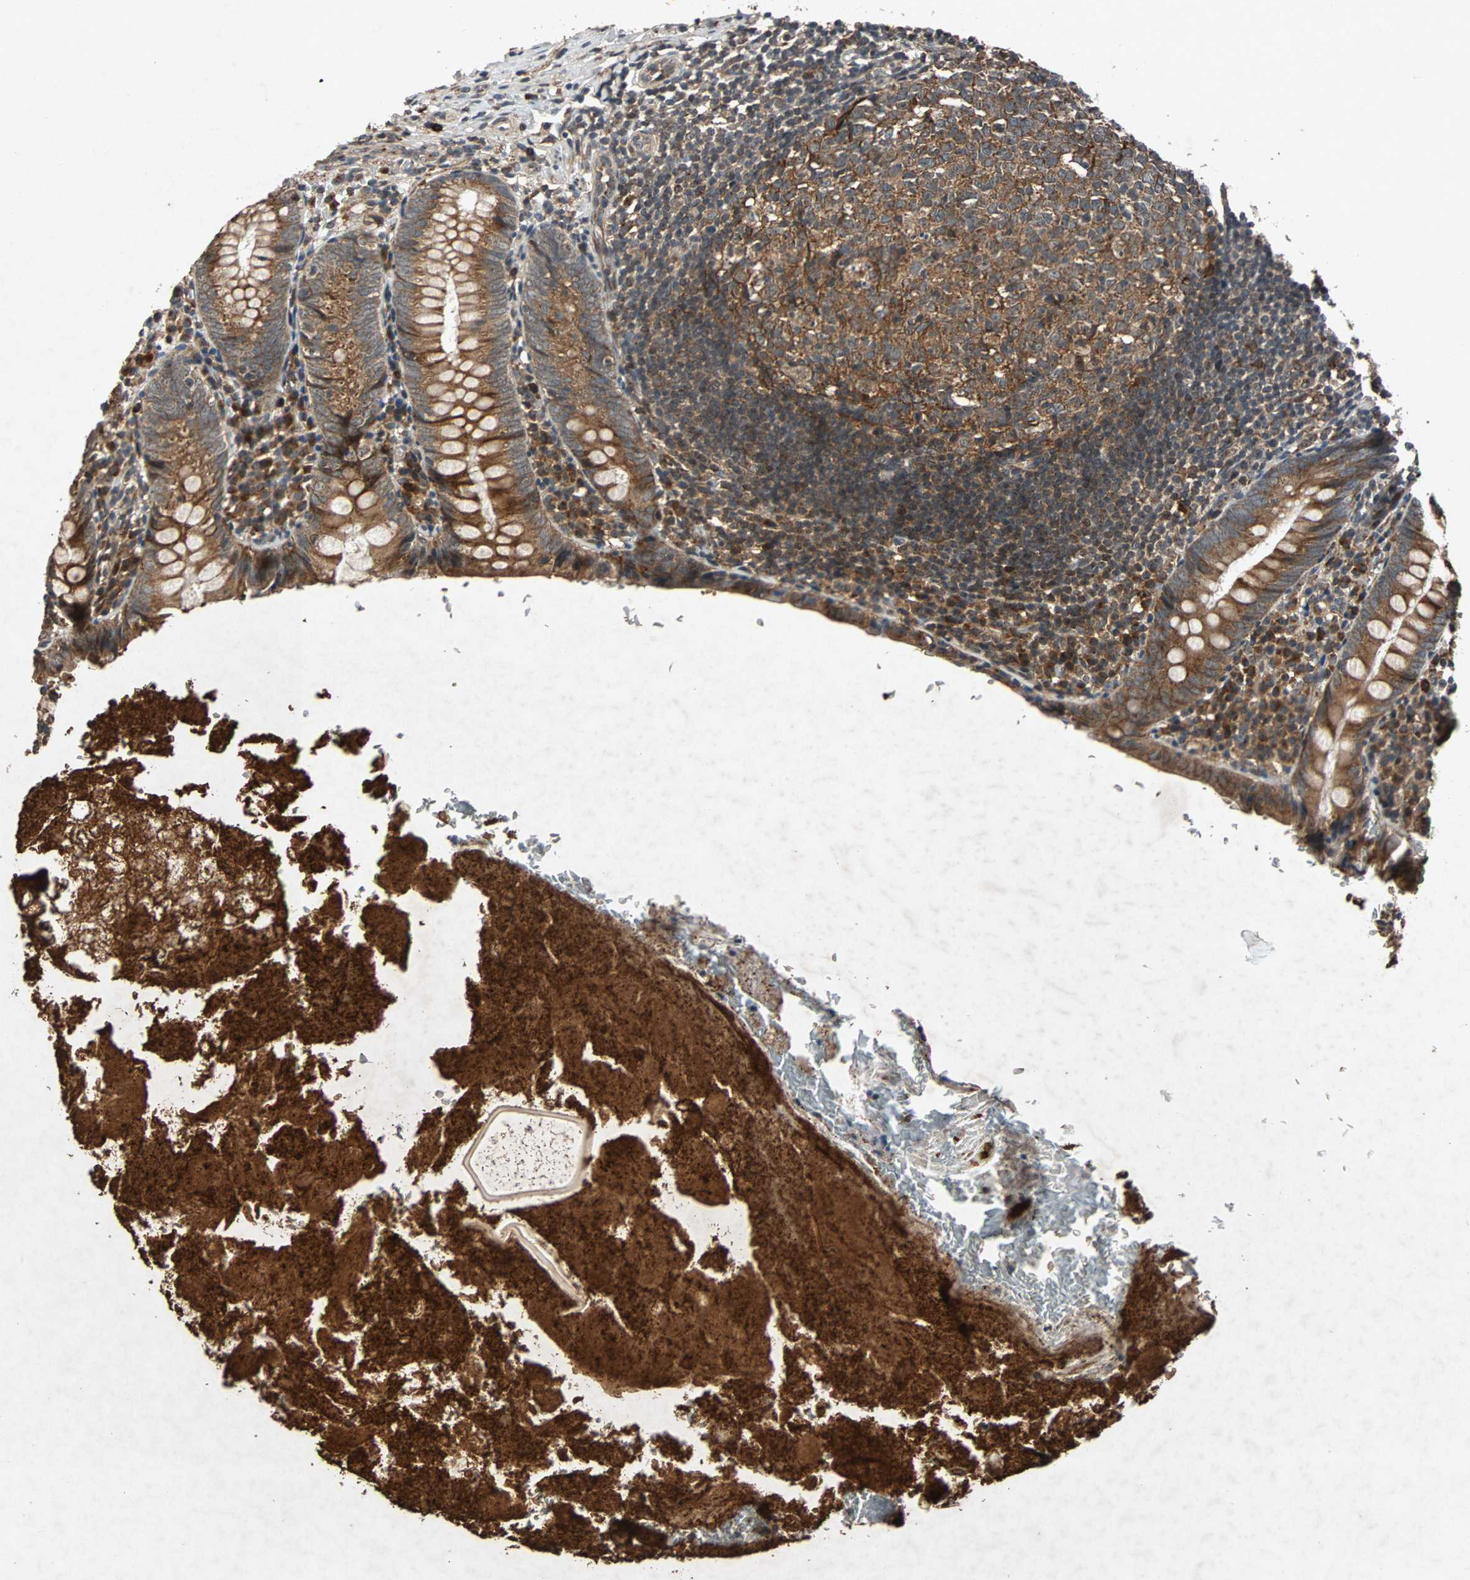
{"staining": {"intensity": "strong", "quantity": ">75%", "location": "cytoplasmic/membranous"}, "tissue": "appendix", "cell_type": "Glandular cells", "image_type": "normal", "snomed": [{"axis": "morphology", "description": "Normal tissue, NOS"}, {"axis": "topography", "description": "Appendix"}], "caption": "Immunohistochemistry (IHC) micrograph of unremarkable appendix: appendix stained using immunohistochemistry displays high levels of strong protein expression localized specifically in the cytoplasmic/membranous of glandular cells, appearing as a cytoplasmic/membranous brown color.", "gene": "USP31", "patient": {"sex": "female", "age": 10}}